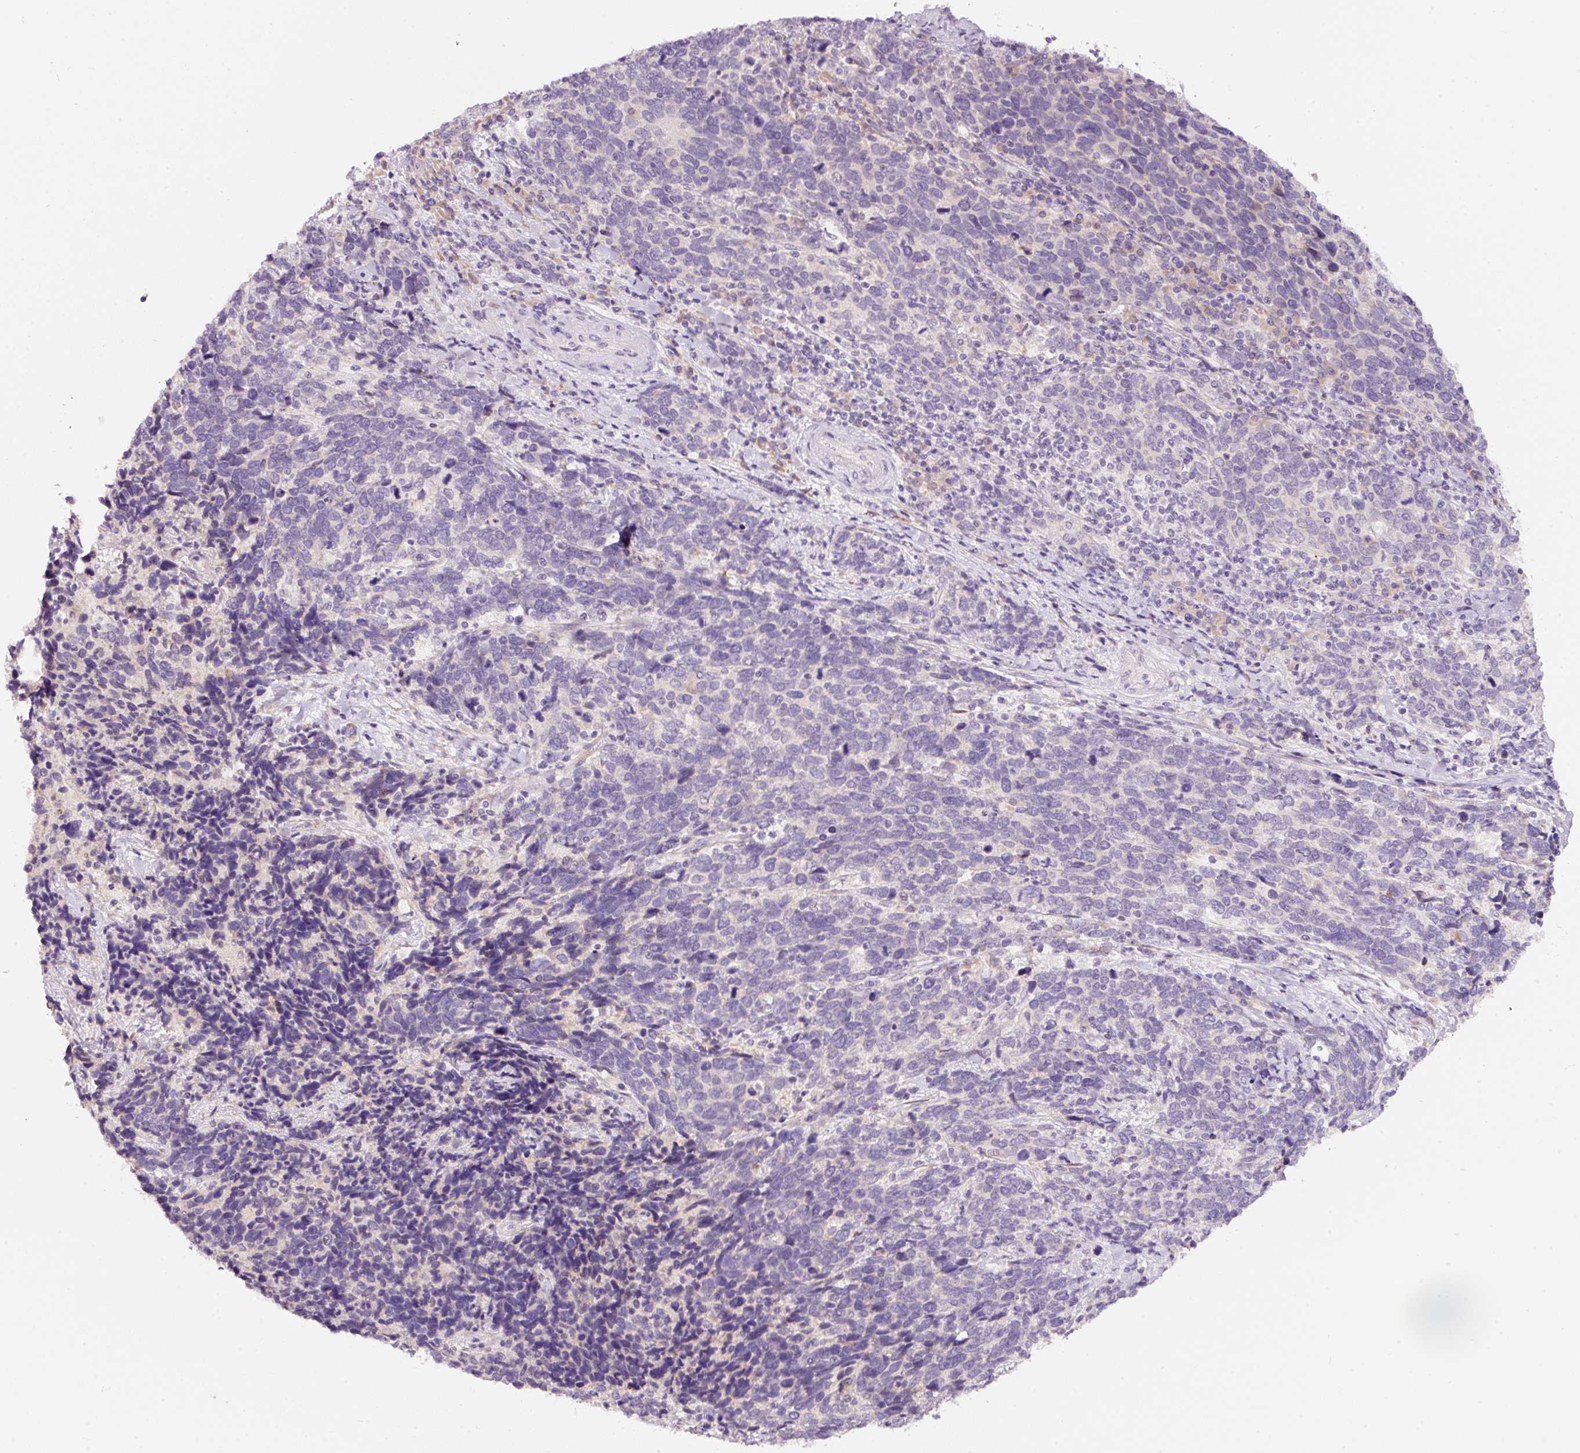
{"staining": {"intensity": "negative", "quantity": "none", "location": "none"}, "tissue": "cervical cancer", "cell_type": "Tumor cells", "image_type": "cancer", "snomed": [{"axis": "morphology", "description": "Squamous cell carcinoma, NOS"}, {"axis": "topography", "description": "Cervix"}], "caption": "Immunohistochemistry micrograph of neoplastic tissue: squamous cell carcinoma (cervical) stained with DAB displays no significant protein positivity in tumor cells.", "gene": "RSPO2", "patient": {"sex": "female", "age": 41}}